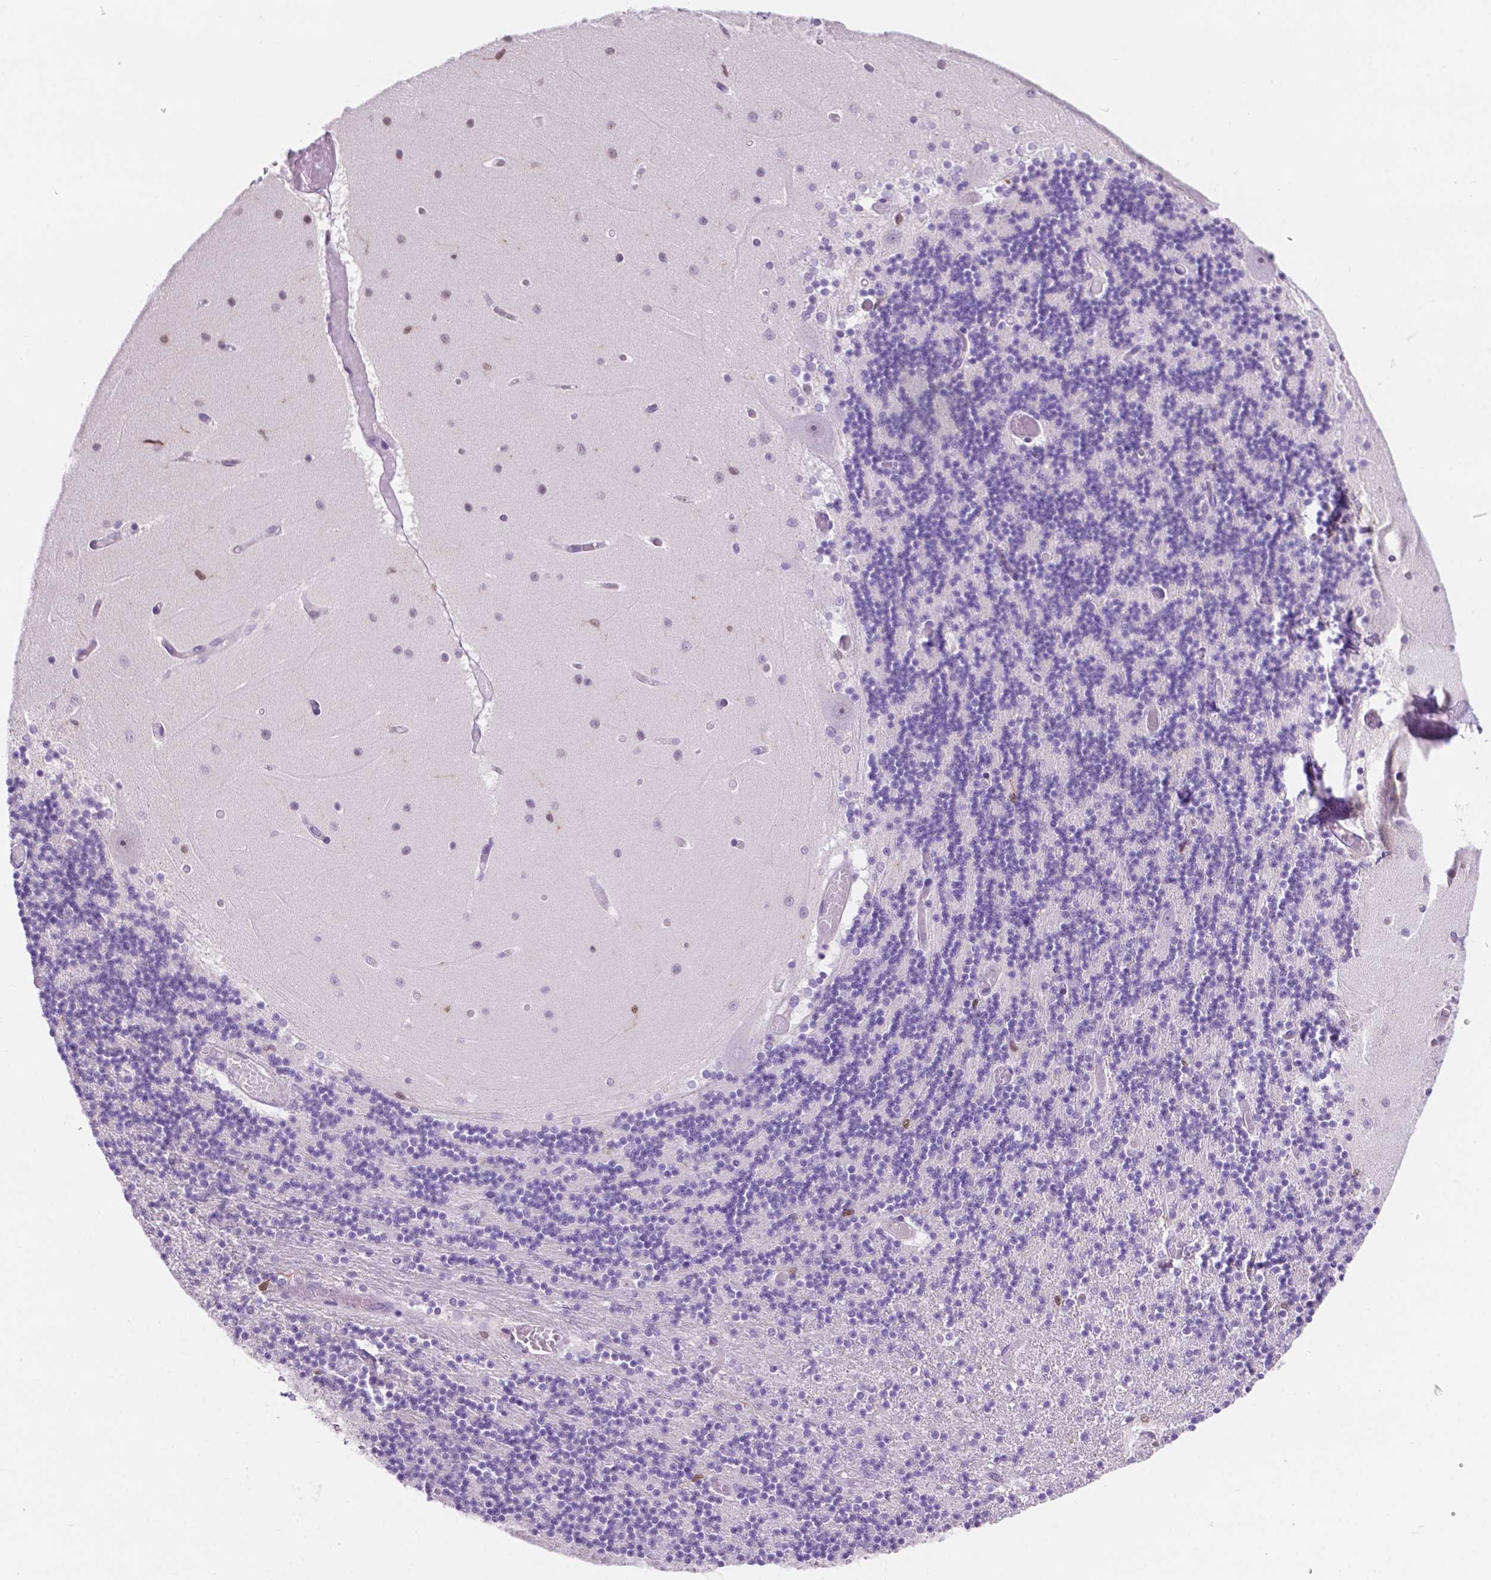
{"staining": {"intensity": "negative", "quantity": "none", "location": "none"}, "tissue": "cerebellum", "cell_type": "Cells in granular layer", "image_type": "normal", "snomed": [{"axis": "morphology", "description": "Normal tissue, NOS"}, {"axis": "topography", "description": "Cerebellum"}], "caption": "A high-resolution micrograph shows immunohistochemistry (IHC) staining of benign cerebellum, which displays no significant staining in cells in granular layer.", "gene": "ACY3", "patient": {"sex": "female", "age": 28}}